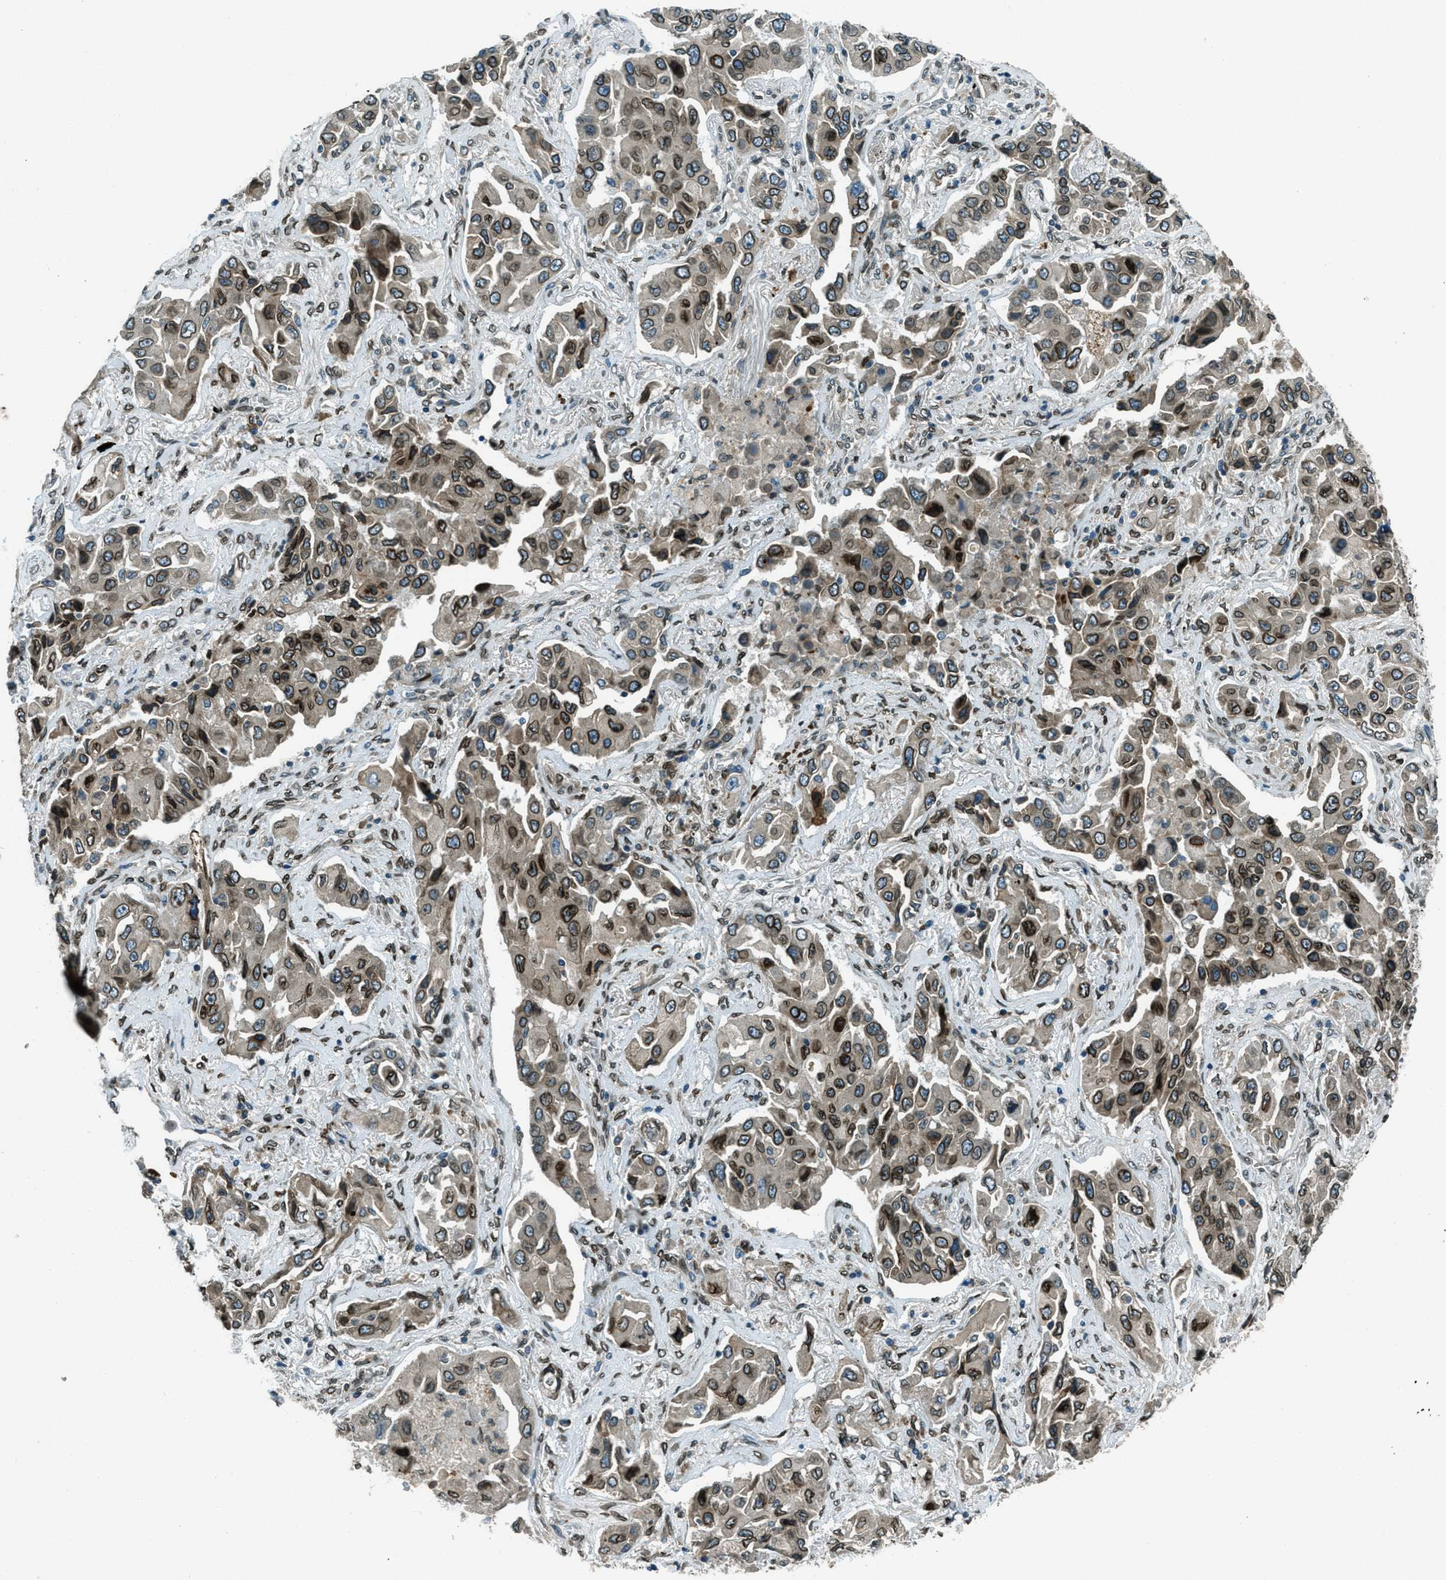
{"staining": {"intensity": "moderate", "quantity": ">75%", "location": "cytoplasmic/membranous,nuclear"}, "tissue": "lung cancer", "cell_type": "Tumor cells", "image_type": "cancer", "snomed": [{"axis": "morphology", "description": "Adenocarcinoma, NOS"}, {"axis": "topography", "description": "Lung"}], "caption": "Human lung adenocarcinoma stained with a brown dye shows moderate cytoplasmic/membranous and nuclear positive positivity in about >75% of tumor cells.", "gene": "LEMD2", "patient": {"sex": "female", "age": 65}}